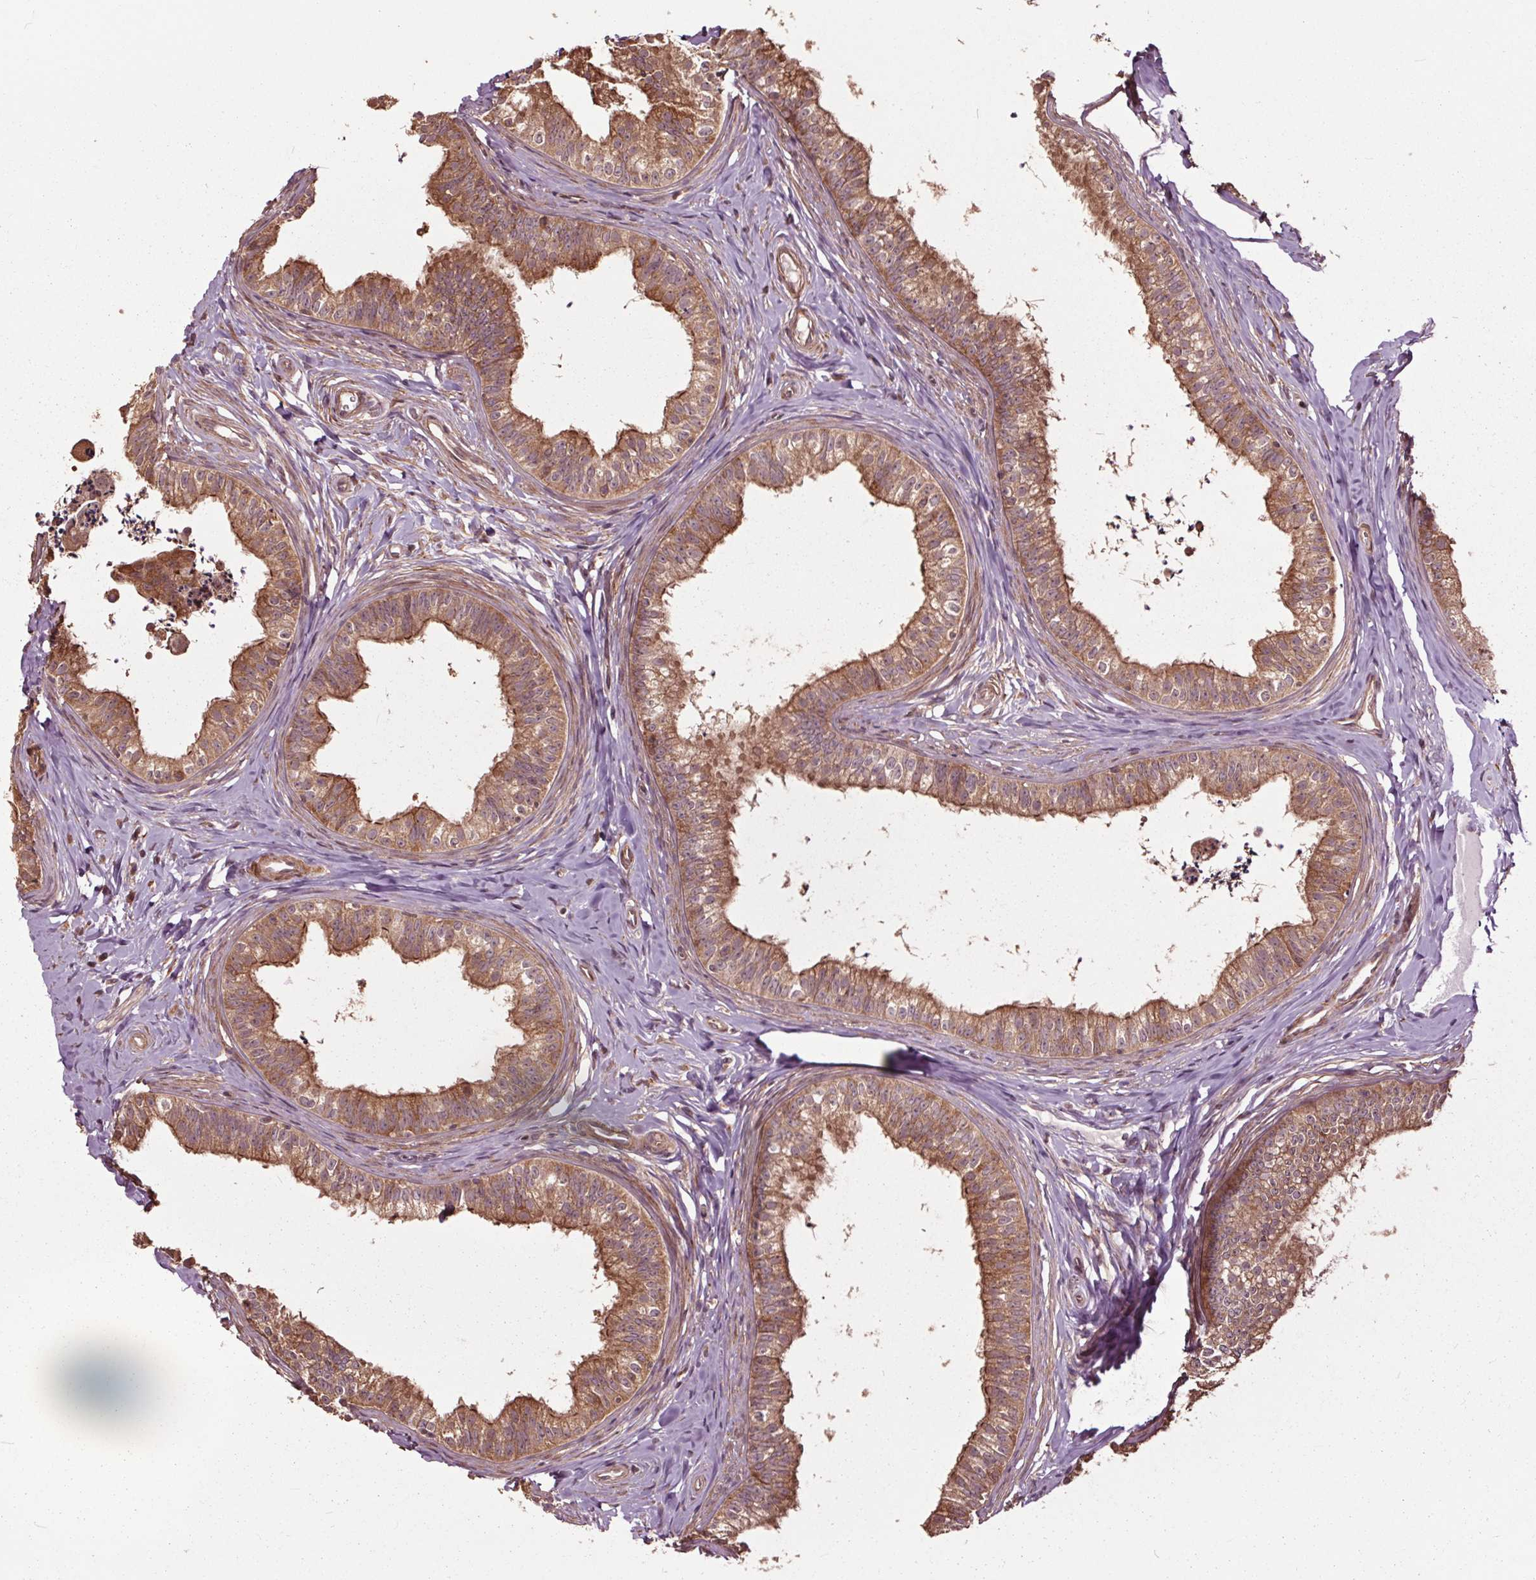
{"staining": {"intensity": "moderate", "quantity": ">75%", "location": "cytoplasmic/membranous"}, "tissue": "epididymis", "cell_type": "Glandular cells", "image_type": "normal", "snomed": [{"axis": "morphology", "description": "Normal tissue, NOS"}, {"axis": "topography", "description": "Epididymis"}], "caption": "Brown immunohistochemical staining in unremarkable epididymis displays moderate cytoplasmic/membranous staining in approximately >75% of glandular cells. The protein is stained brown, and the nuclei are stained in blue (DAB IHC with brightfield microscopy, high magnification).", "gene": "CEP95", "patient": {"sex": "male", "age": 24}}